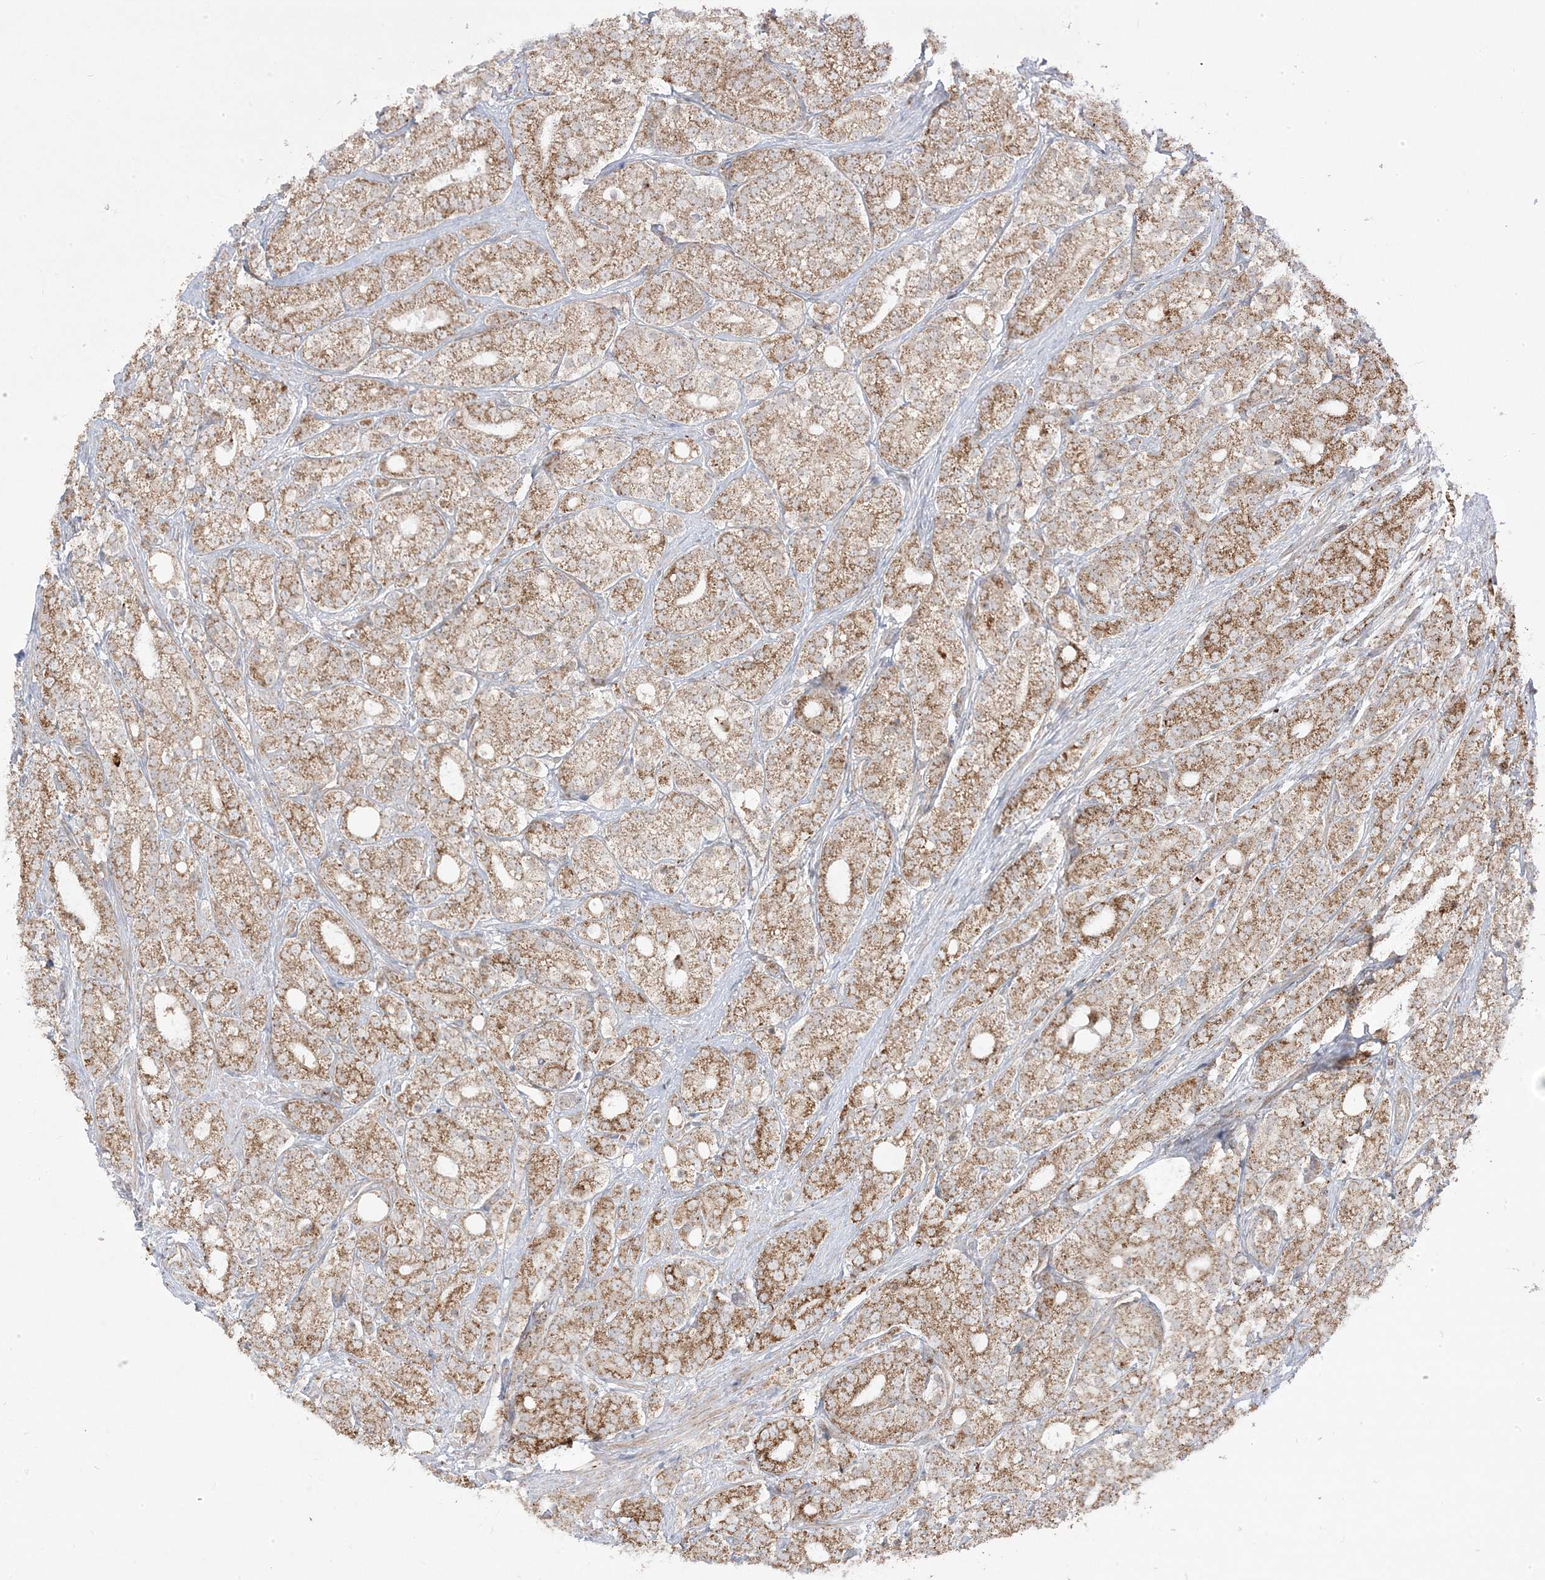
{"staining": {"intensity": "moderate", "quantity": ">75%", "location": "cytoplasmic/membranous"}, "tissue": "prostate cancer", "cell_type": "Tumor cells", "image_type": "cancer", "snomed": [{"axis": "morphology", "description": "Adenocarcinoma, High grade"}, {"axis": "topography", "description": "Prostate"}], "caption": "Immunohistochemical staining of prostate cancer (high-grade adenocarcinoma) shows medium levels of moderate cytoplasmic/membranous protein expression in approximately >75% of tumor cells.", "gene": "CLUAP1", "patient": {"sex": "male", "age": 57}}